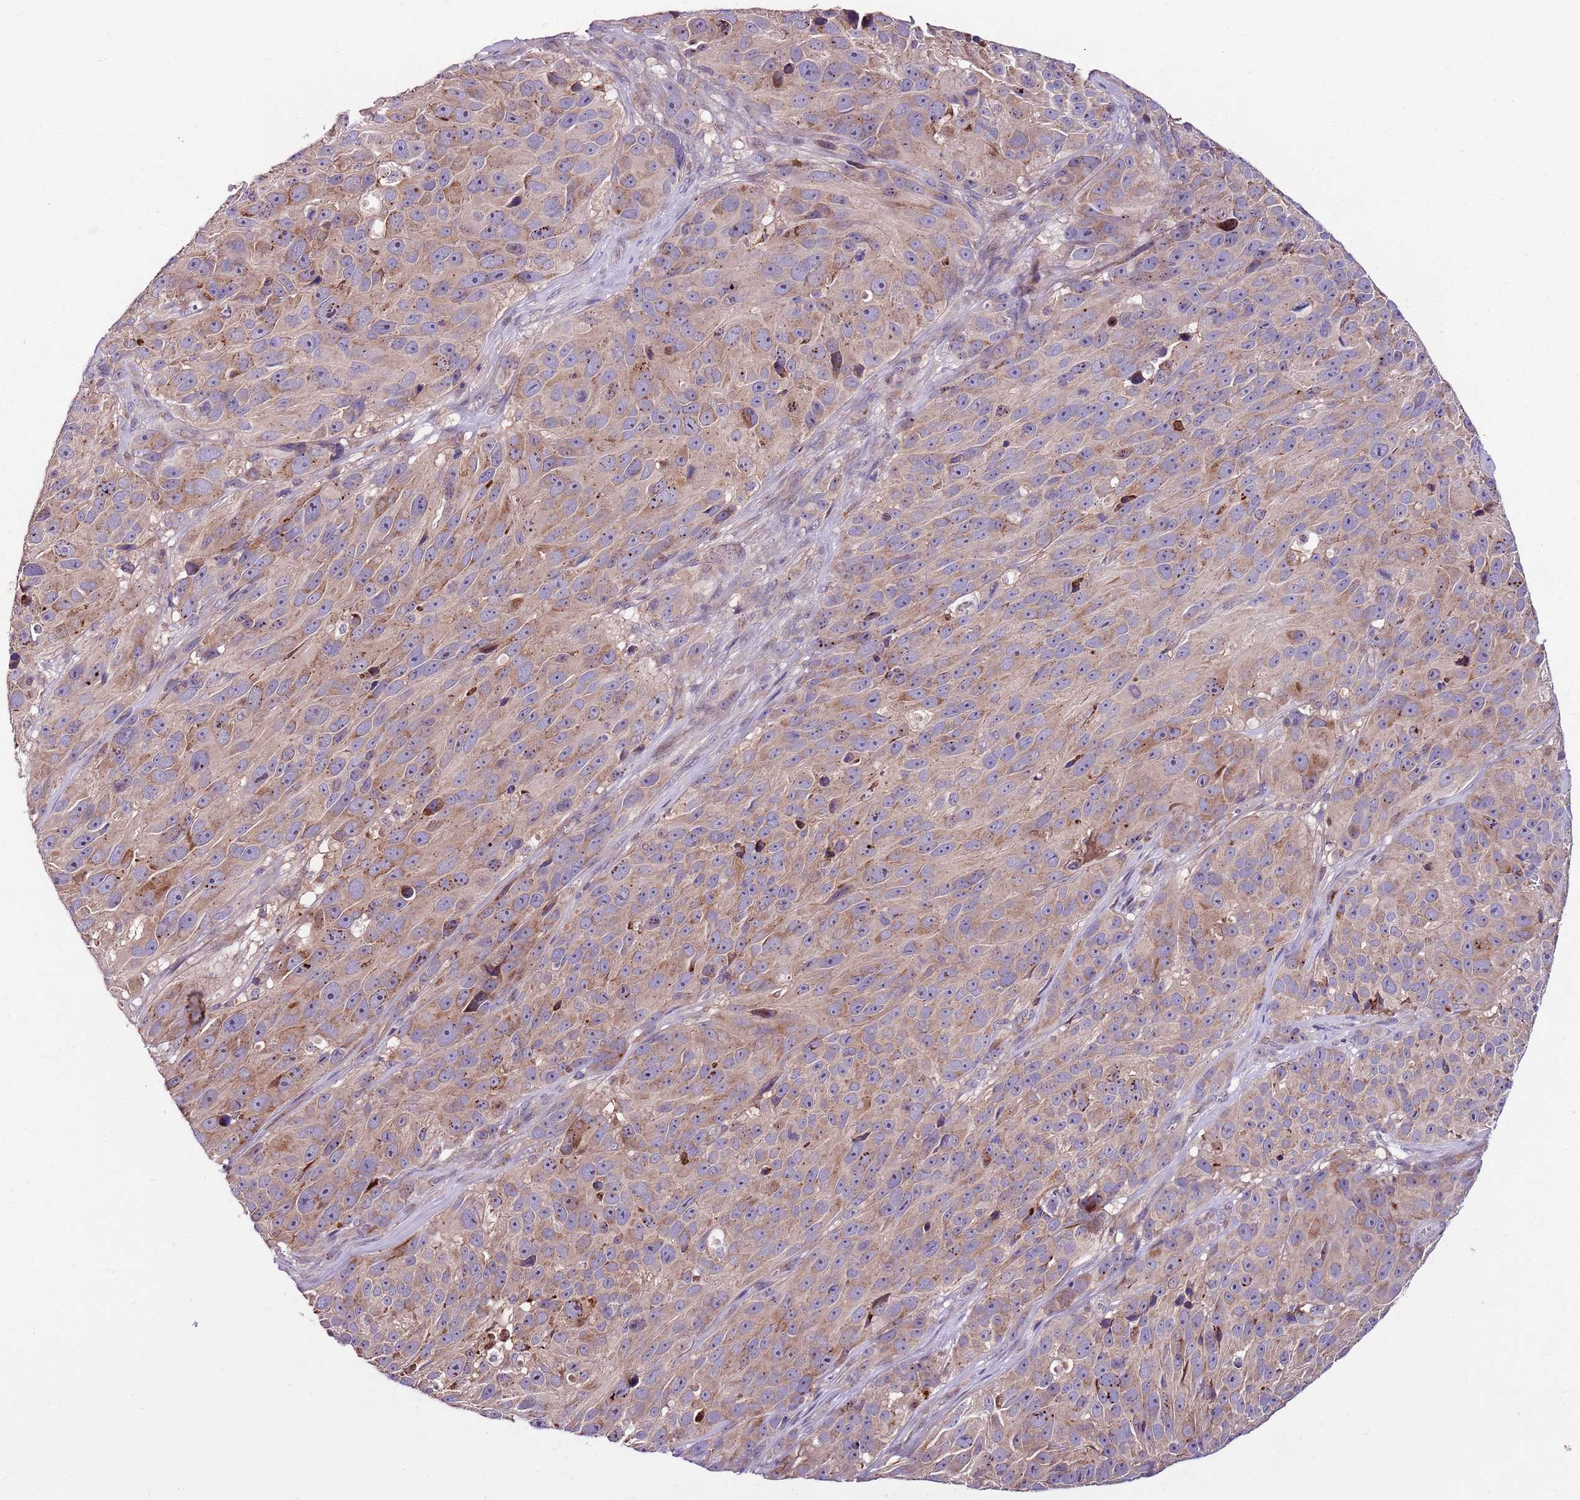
{"staining": {"intensity": "weak", "quantity": "25%-75%", "location": "cytoplasmic/membranous"}, "tissue": "melanoma", "cell_type": "Tumor cells", "image_type": "cancer", "snomed": [{"axis": "morphology", "description": "Malignant melanoma, NOS"}, {"axis": "topography", "description": "Skin"}], "caption": "A micrograph of melanoma stained for a protein reveals weak cytoplasmic/membranous brown staining in tumor cells. Using DAB (3,3'-diaminobenzidine) (brown) and hematoxylin (blue) stains, captured at high magnification using brightfield microscopy.", "gene": "ZSWIM1", "patient": {"sex": "male", "age": 84}}